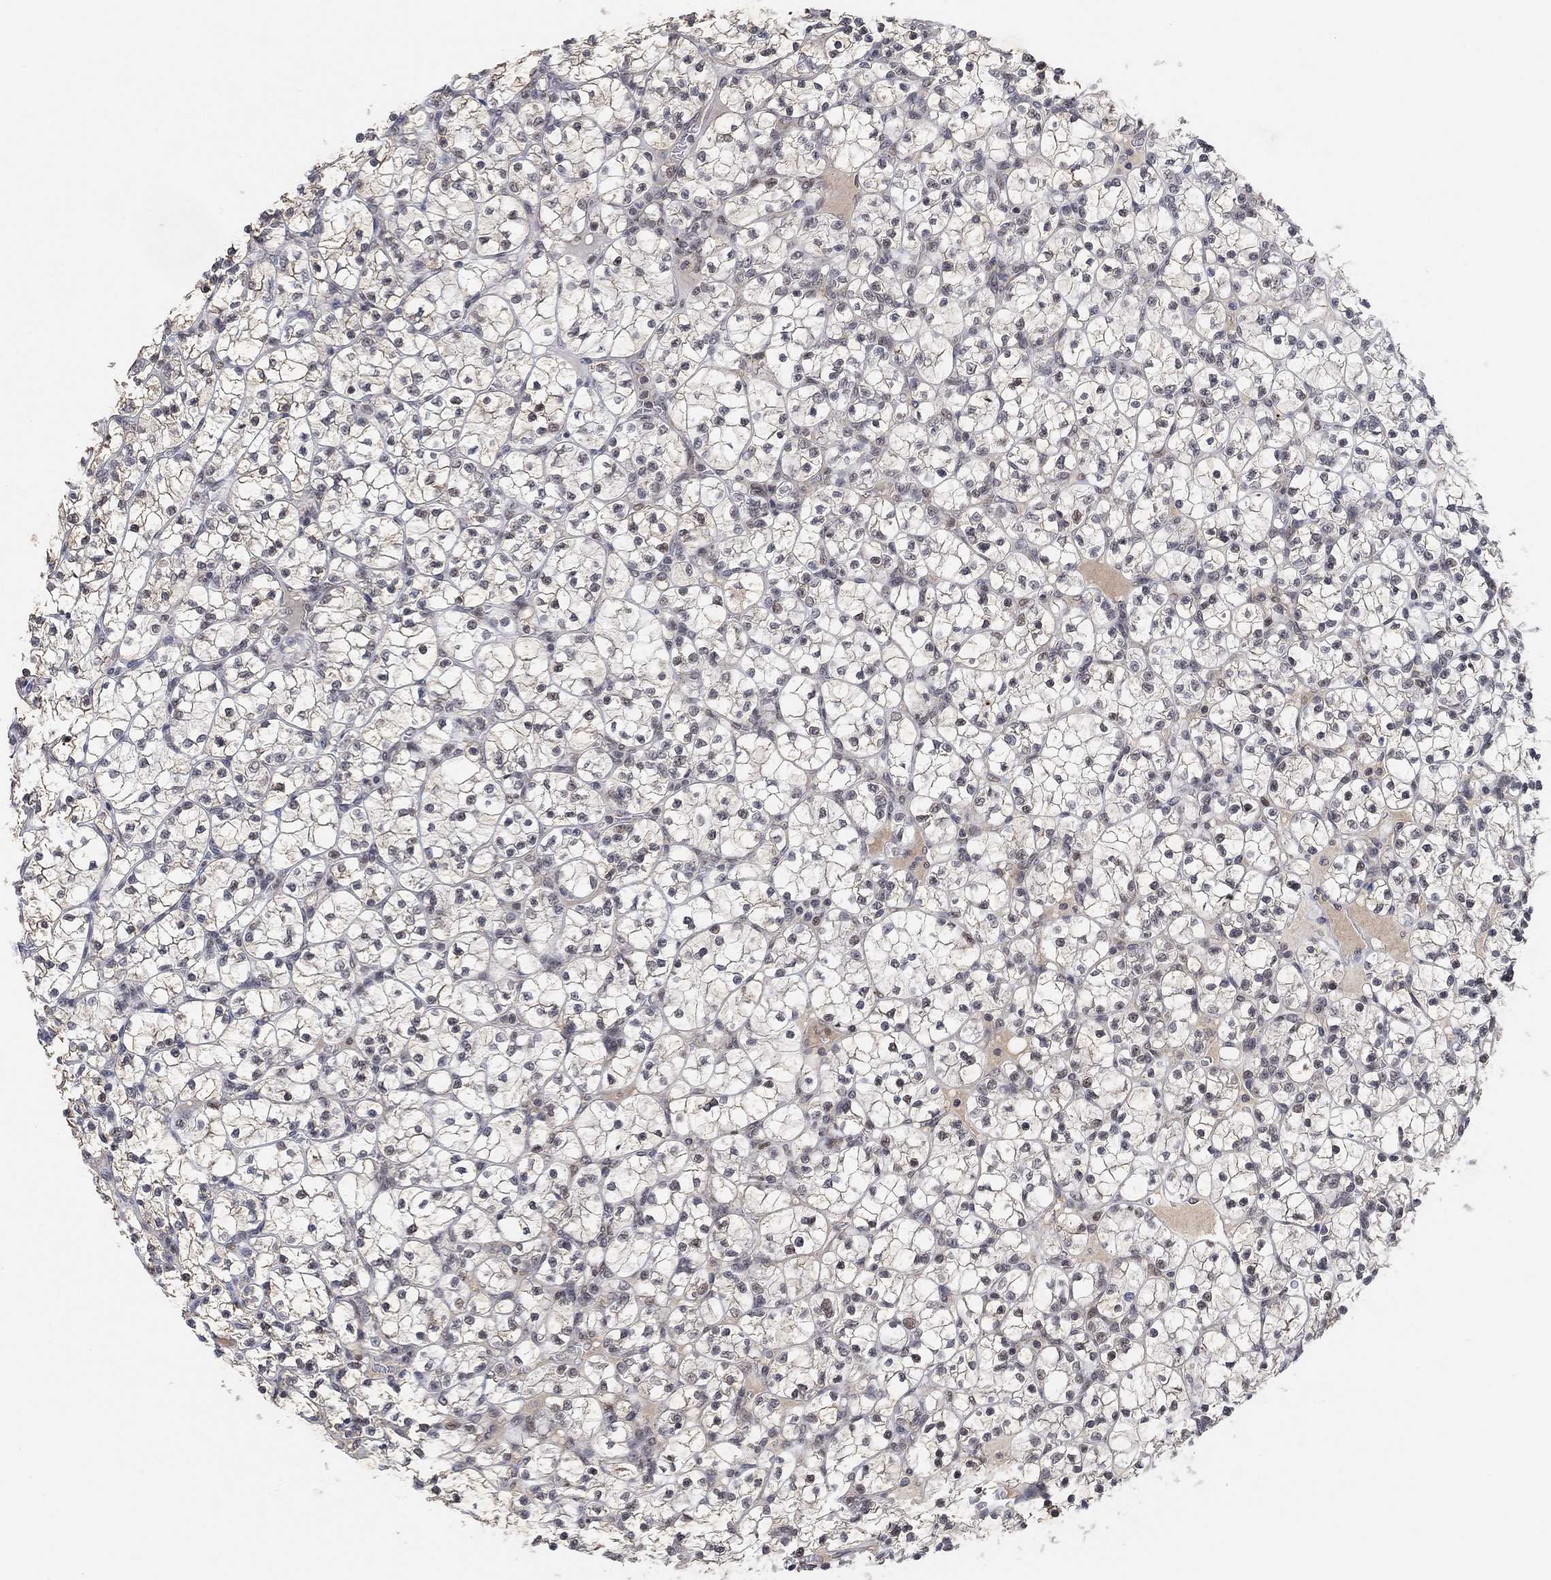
{"staining": {"intensity": "moderate", "quantity": "<25%", "location": "nuclear"}, "tissue": "renal cancer", "cell_type": "Tumor cells", "image_type": "cancer", "snomed": [{"axis": "morphology", "description": "Adenocarcinoma, NOS"}, {"axis": "topography", "description": "Kidney"}], "caption": "Moderate nuclear expression is identified in approximately <25% of tumor cells in renal cancer (adenocarcinoma).", "gene": "THAP8", "patient": {"sex": "female", "age": 89}}